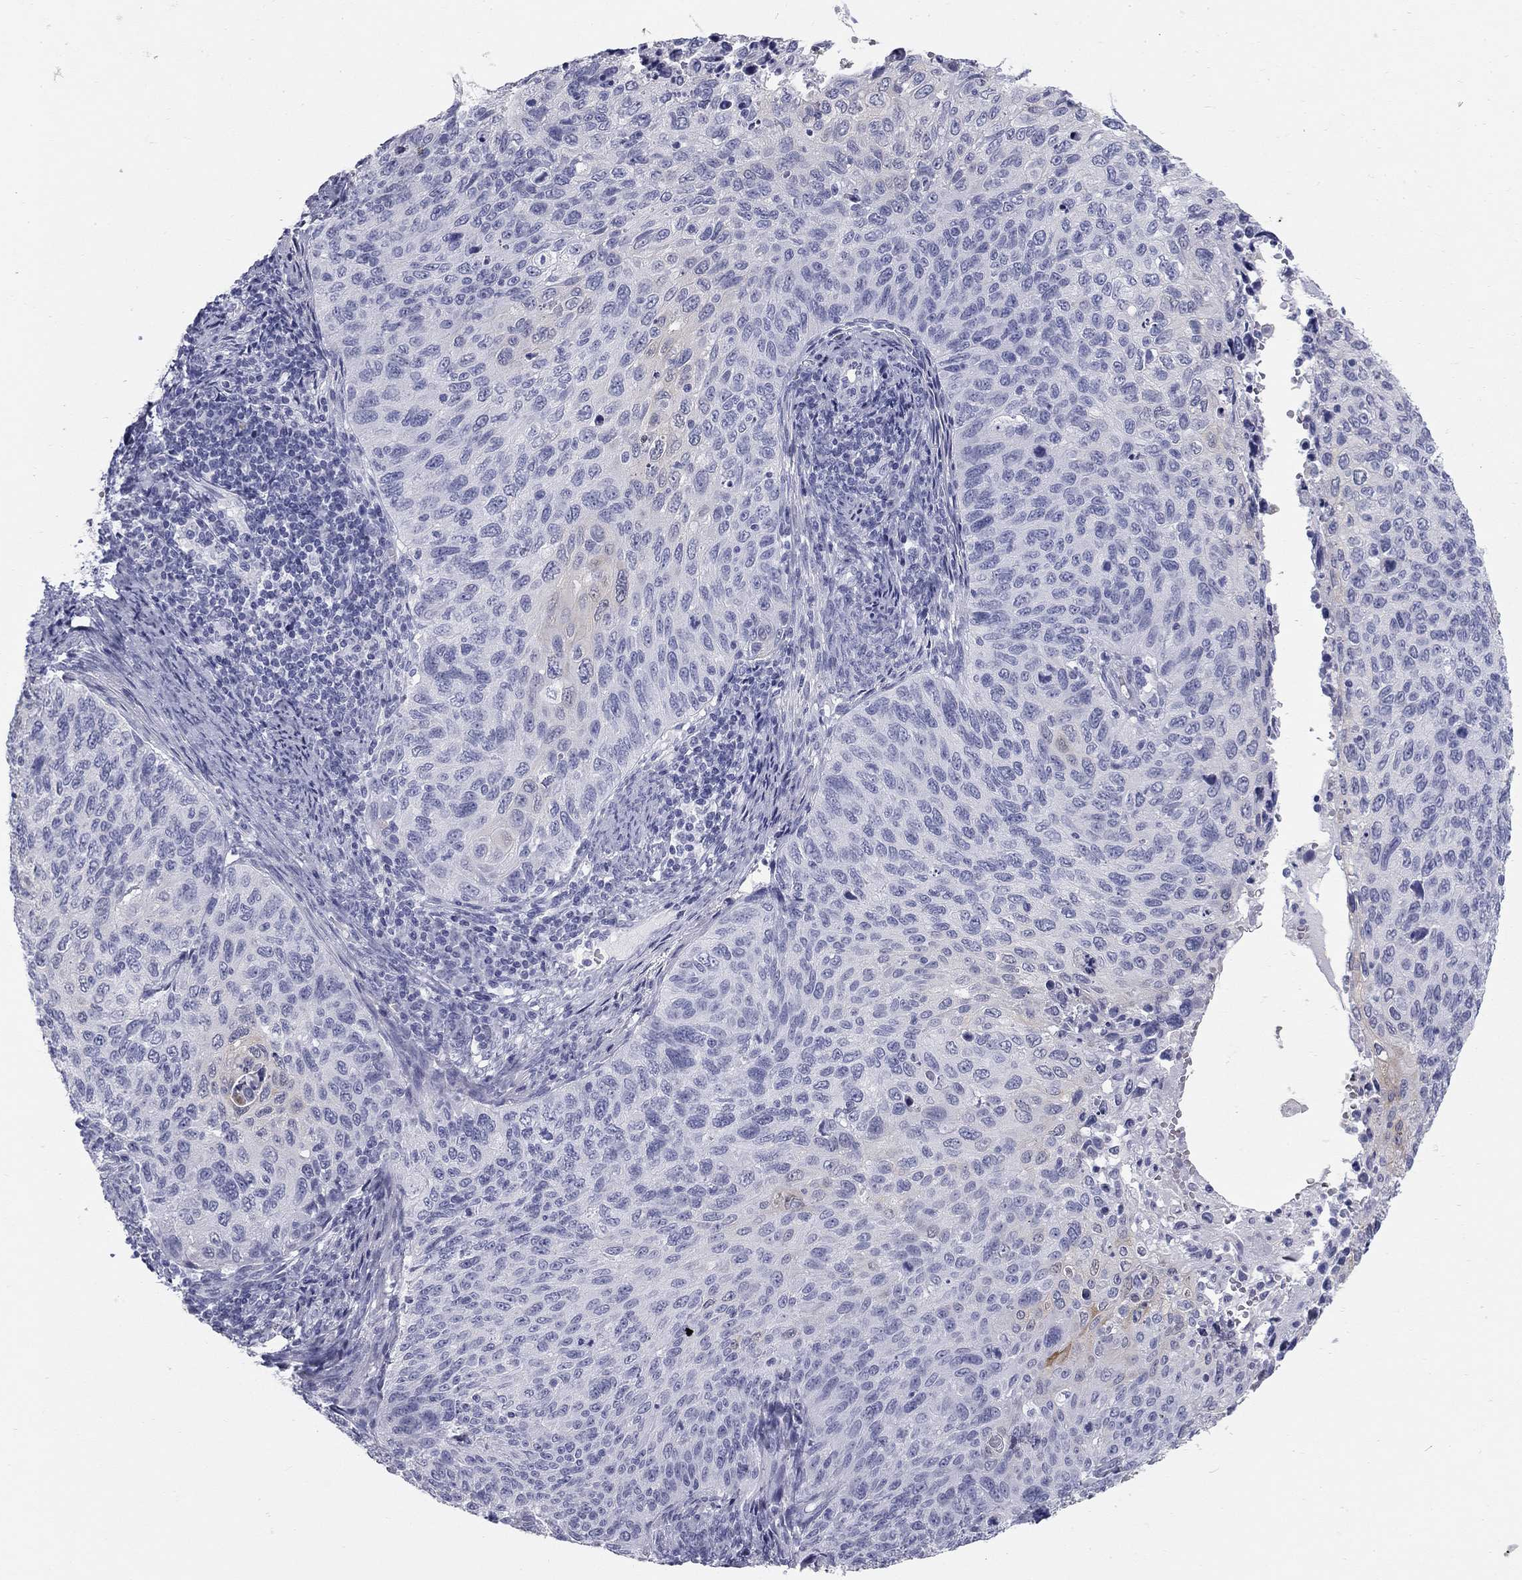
{"staining": {"intensity": "negative", "quantity": "none", "location": "none"}, "tissue": "cervical cancer", "cell_type": "Tumor cells", "image_type": "cancer", "snomed": [{"axis": "morphology", "description": "Squamous cell carcinoma, NOS"}, {"axis": "topography", "description": "Cervix"}], "caption": "Human cervical cancer (squamous cell carcinoma) stained for a protein using immunohistochemistry (IHC) reveals no expression in tumor cells.", "gene": "SULT2B1", "patient": {"sex": "female", "age": 70}}